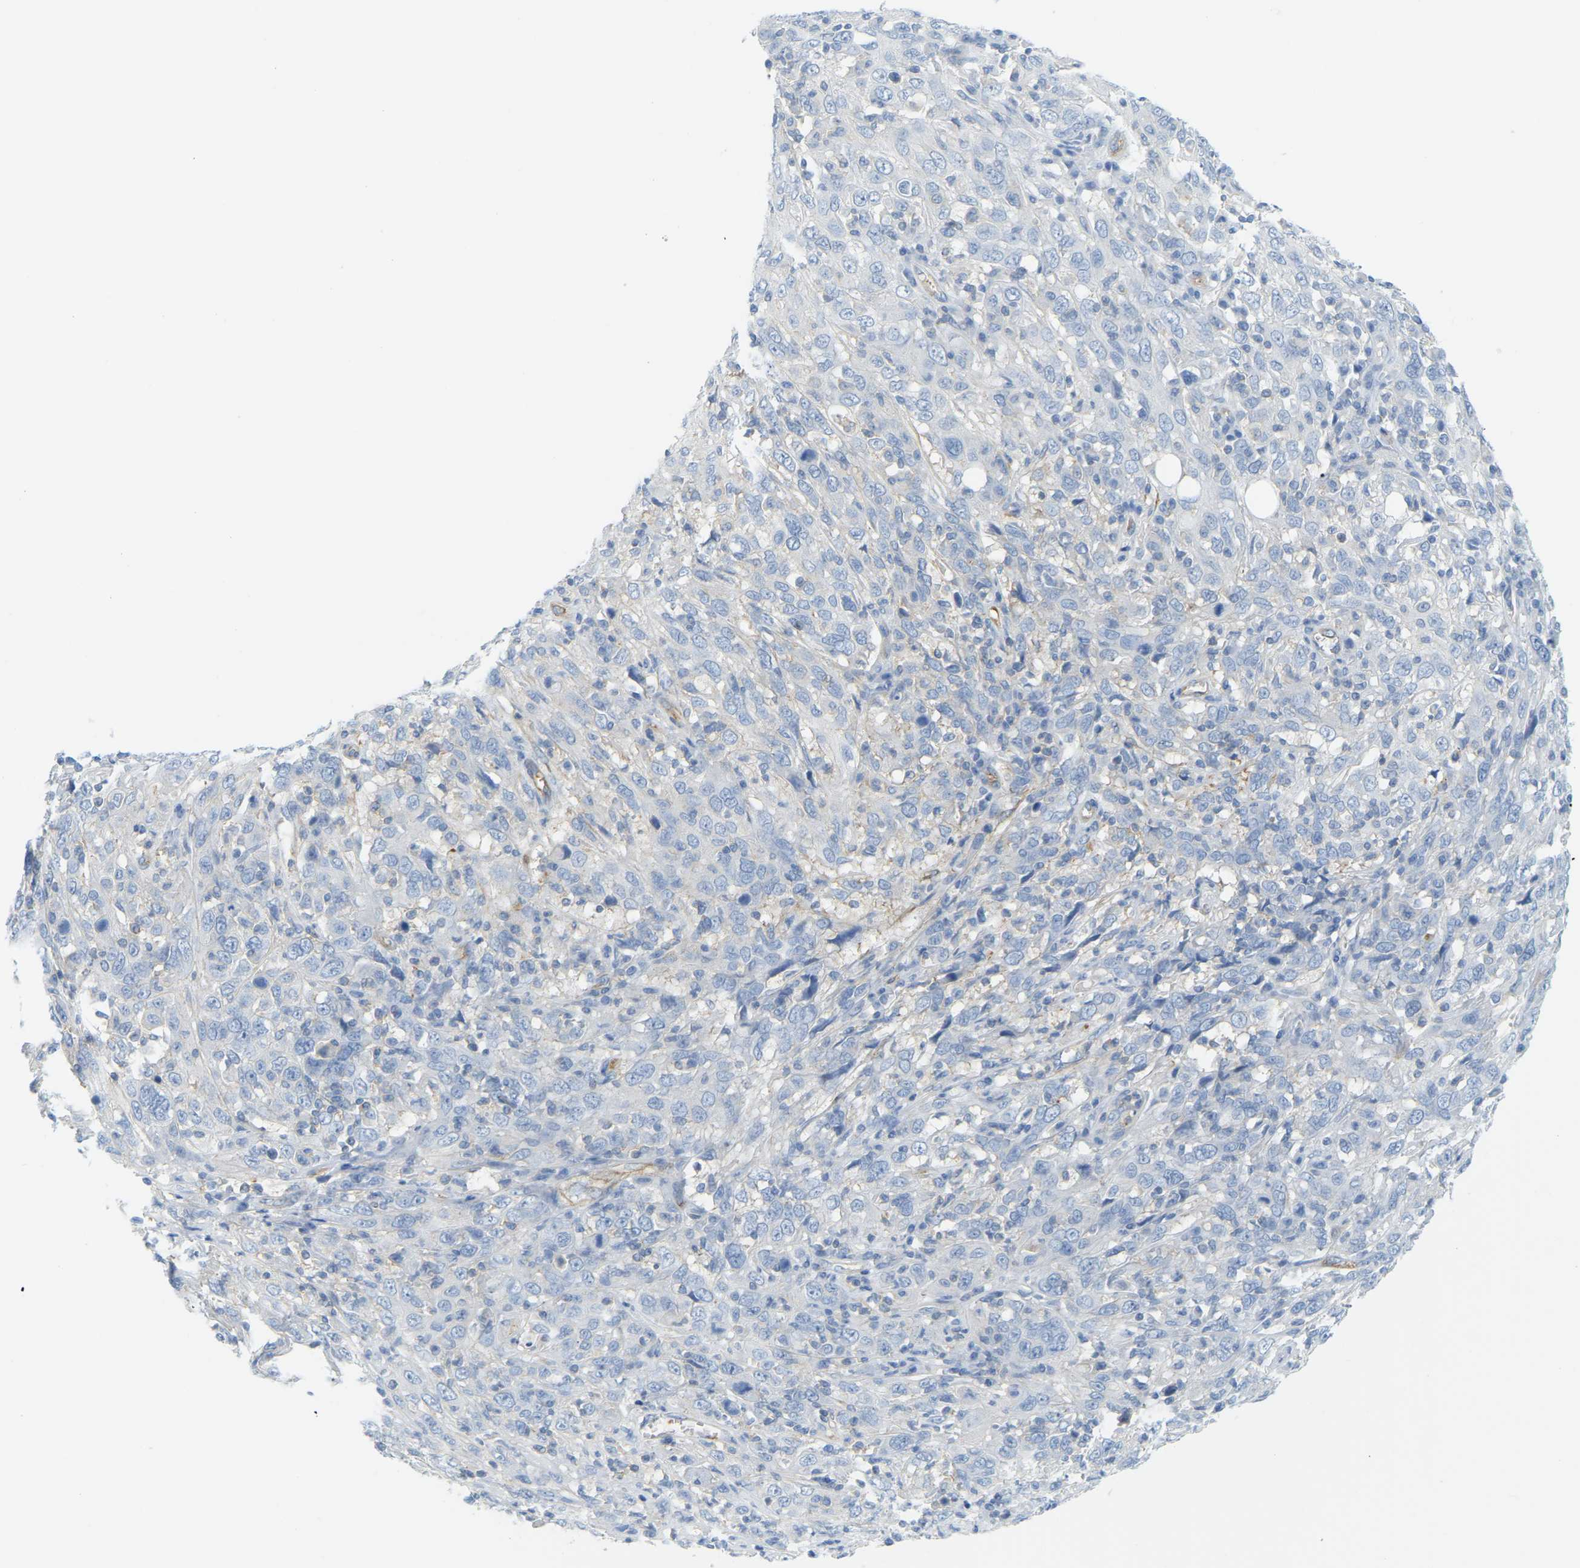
{"staining": {"intensity": "negative", "quantity": "none", "location": "none"}, "tissue": "cervical cancer", "cell_type": "Tumor cells", "image_type": "cancer", "snomed": [{"axis": "morphology", "description": "Squamous cell carcinoma, NOS"}, {"axis": "topography", "description": "Cervix"}], "caption": "This is an immunohistochemistry photomicrograph of human cervical cancer. There is no expression in tumor cells.", "gene": "MYL3", "patient": {"sex": "female", "age": 46}}